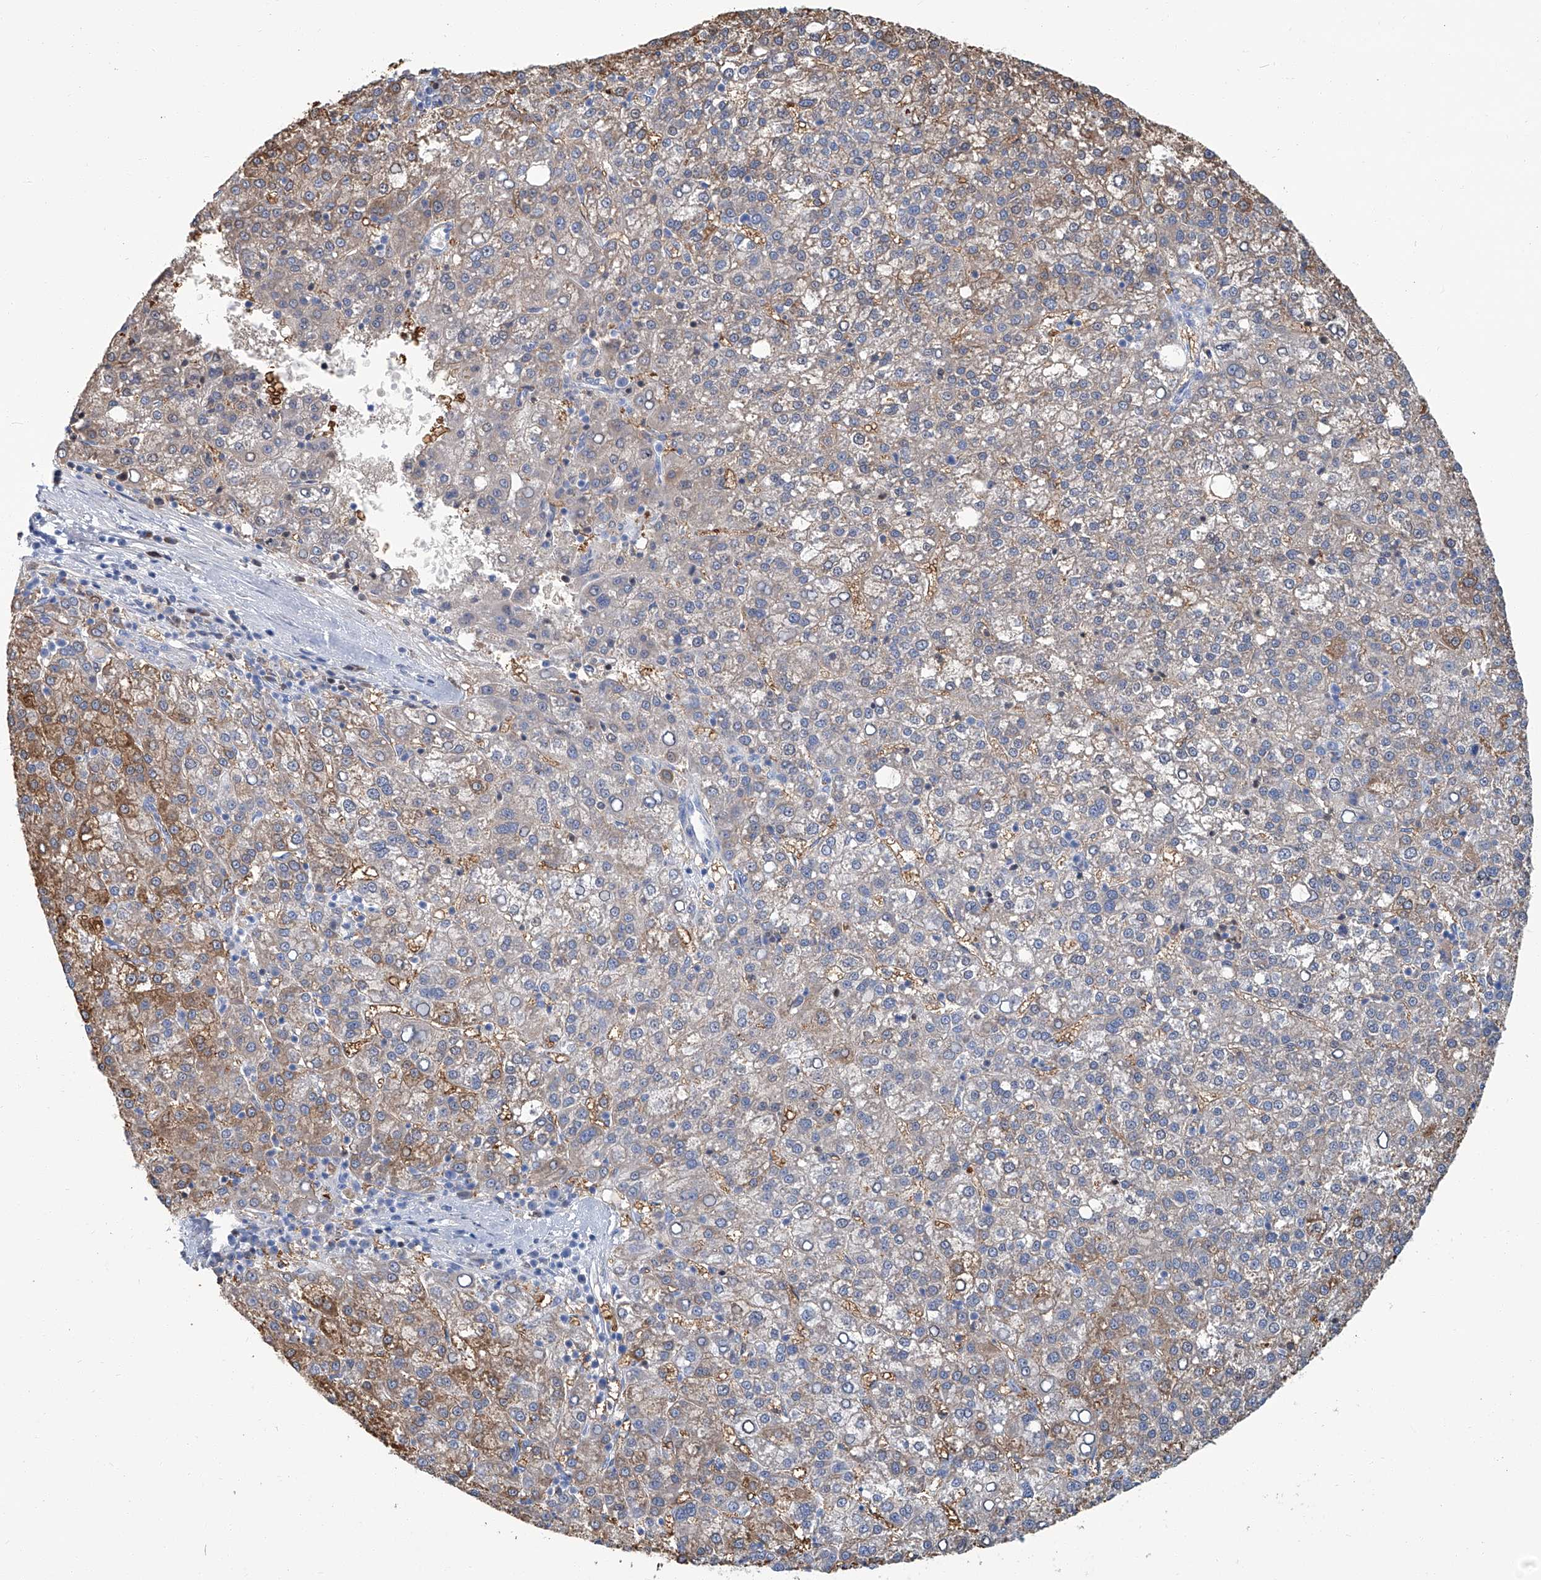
{"staining": {"intensity": "moderate", "quantity": ">75%", "location": "cytoplasmic/membranous"}, "tissue": "liver cancer", "cell_type": "Tumor cells", "image_type": "cancer", "snomed": [{"axis": "morphology", "description": "Carcinoma, Hepatocellular, NOS"}, {"axis": "topography", "description": "Liver"}], "caption": "DAB (3,3'-diaminobenzidine) immunohistochemical staining of human liver hepatocellular carcinoma displays moderate cytoplasmic/membranous protein staining in about >75% of tumor cells.", "gene": "PFKL", "patient": {"sex": "female", "age": 58}}